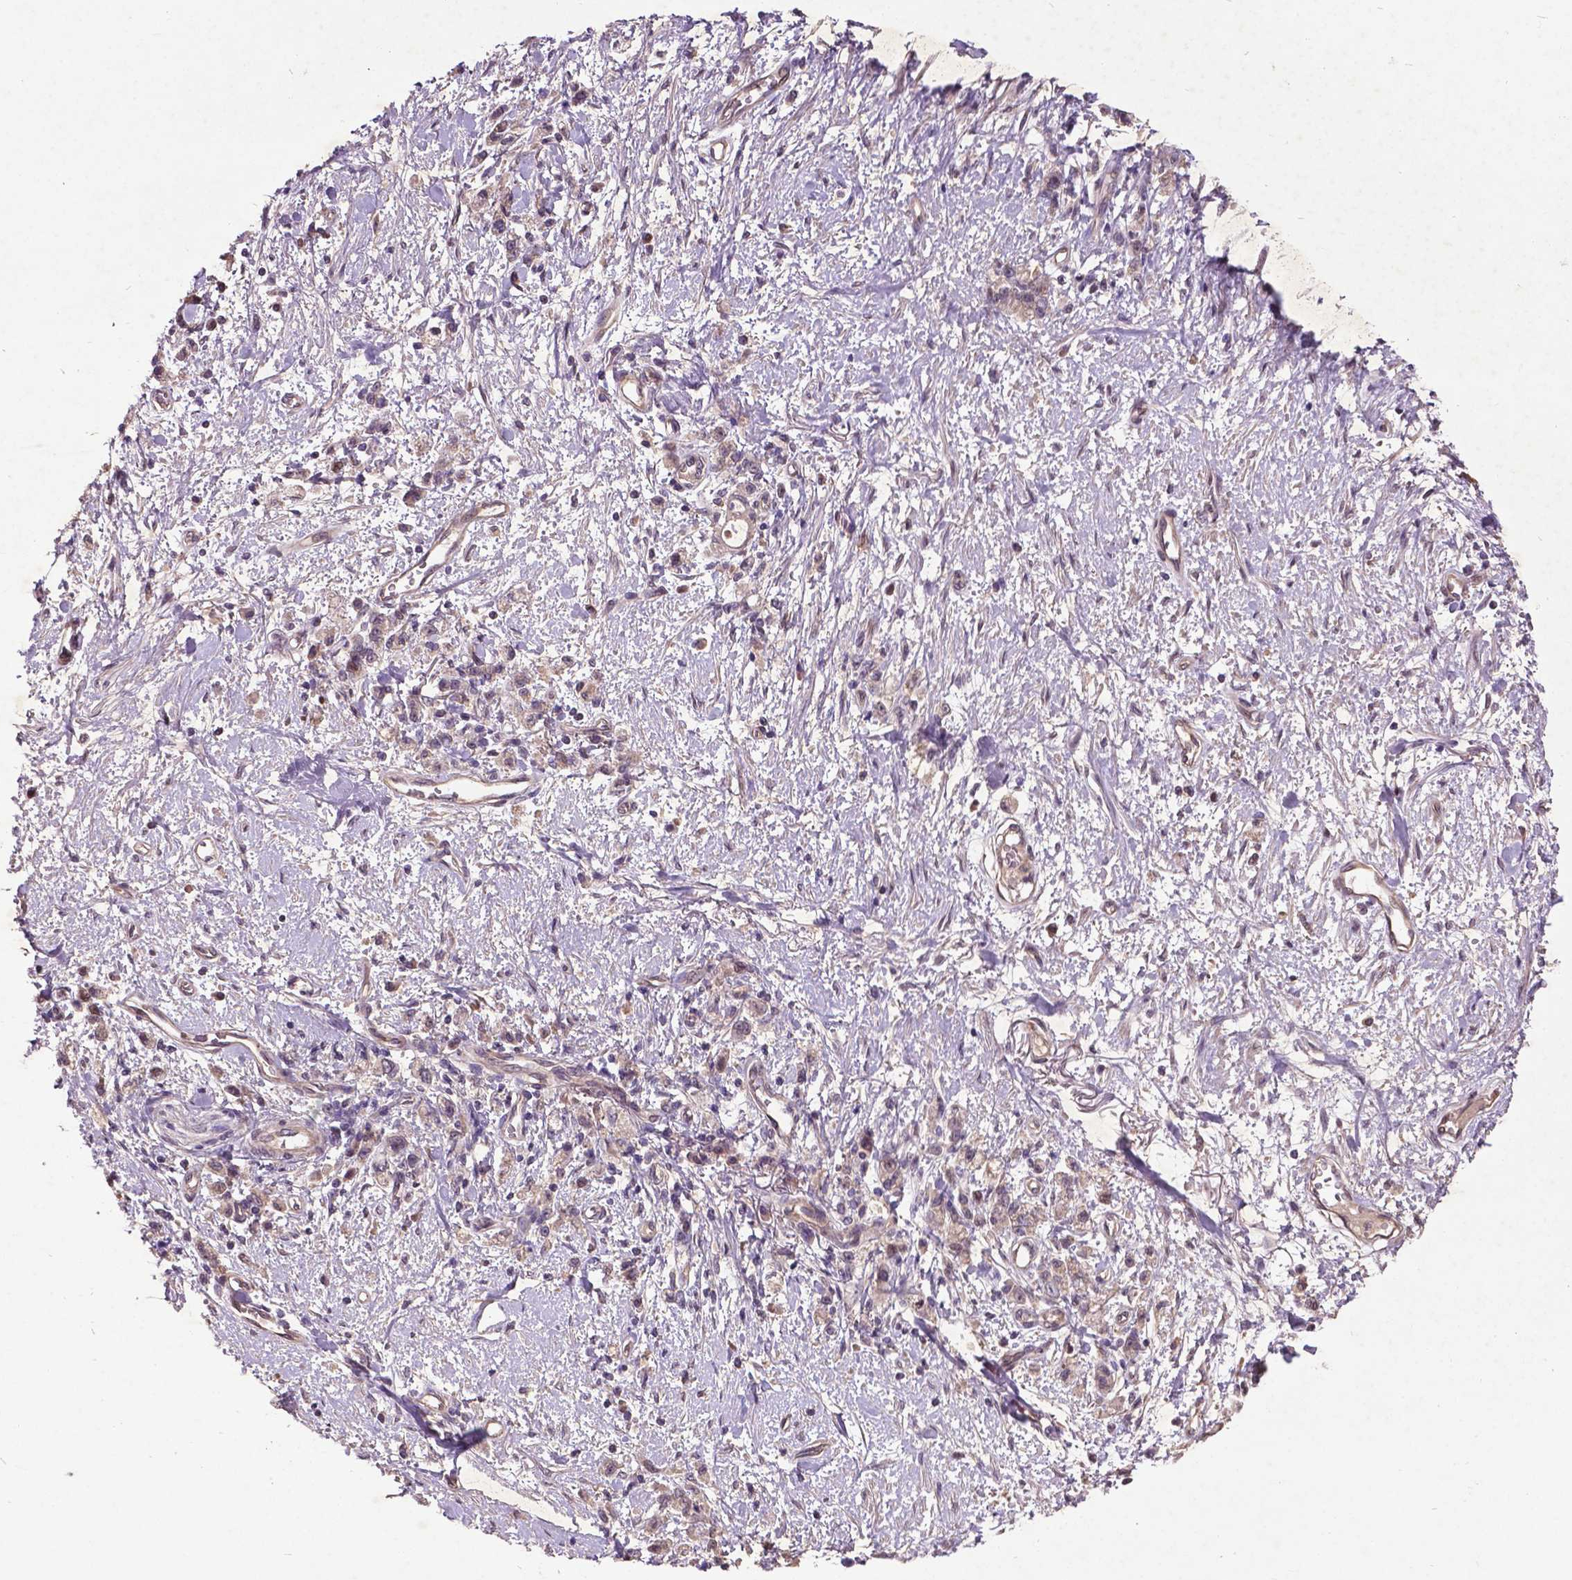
{"staining": {"intensity": "weak", "quantity": "<25%", "location": "cytoplasmic/membranous"}, "tissue": "stomach cancer", "cell_type": "Tumor cells", "image_type": "cancer", "snomed": [{"axis": "morphology", "description": "Adenocarcinoma, NOS"}, {"axis": "topography", "description": "Stomach"}], "caption": "There is no significant staining in tumor cells of stomach adenocarcinoma.", "gene": "AP1S3", "patient": {"sex": "male", "age": 77}}